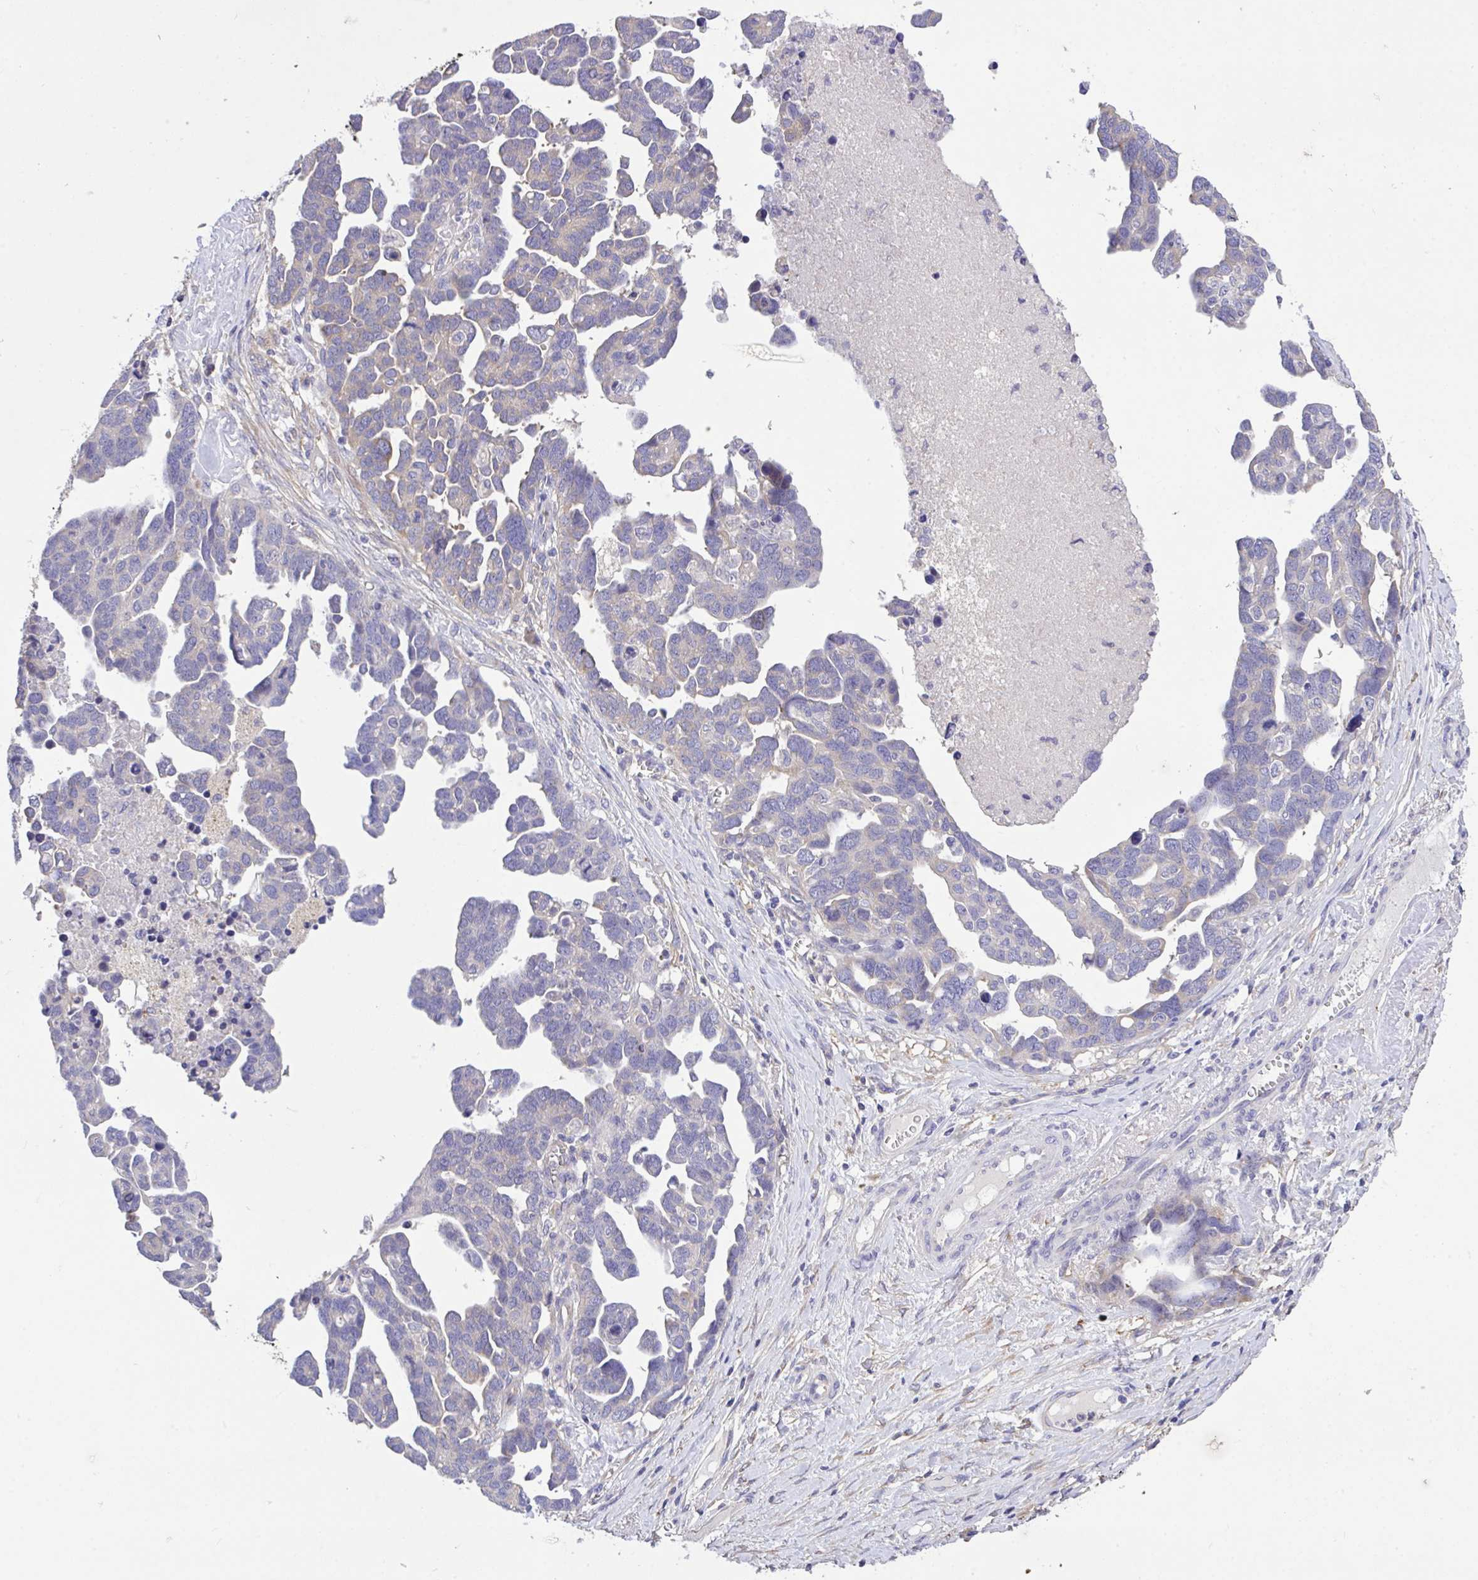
{"staining": {"intensity": "weak", "quantity": "<25%", "location": "cytoplasmic/membranous"}, "tissue": "ovarian cancer", "cell_type": "Tumor cells", "image_type": "cancer", "snomed": [{"axis": "morphology", "description": "Cystadenocarcinoma, serous, NOS"}, {"axis": "topography", "description": "Ovary"}], "caption": "This is an immunohistochemistry photomicrograph of human ovarian serous cystadenocarcinoma. There is no expression in tumor cells.", "gene": "MPC2", "patient": {"sex": "female", "age": 54}}